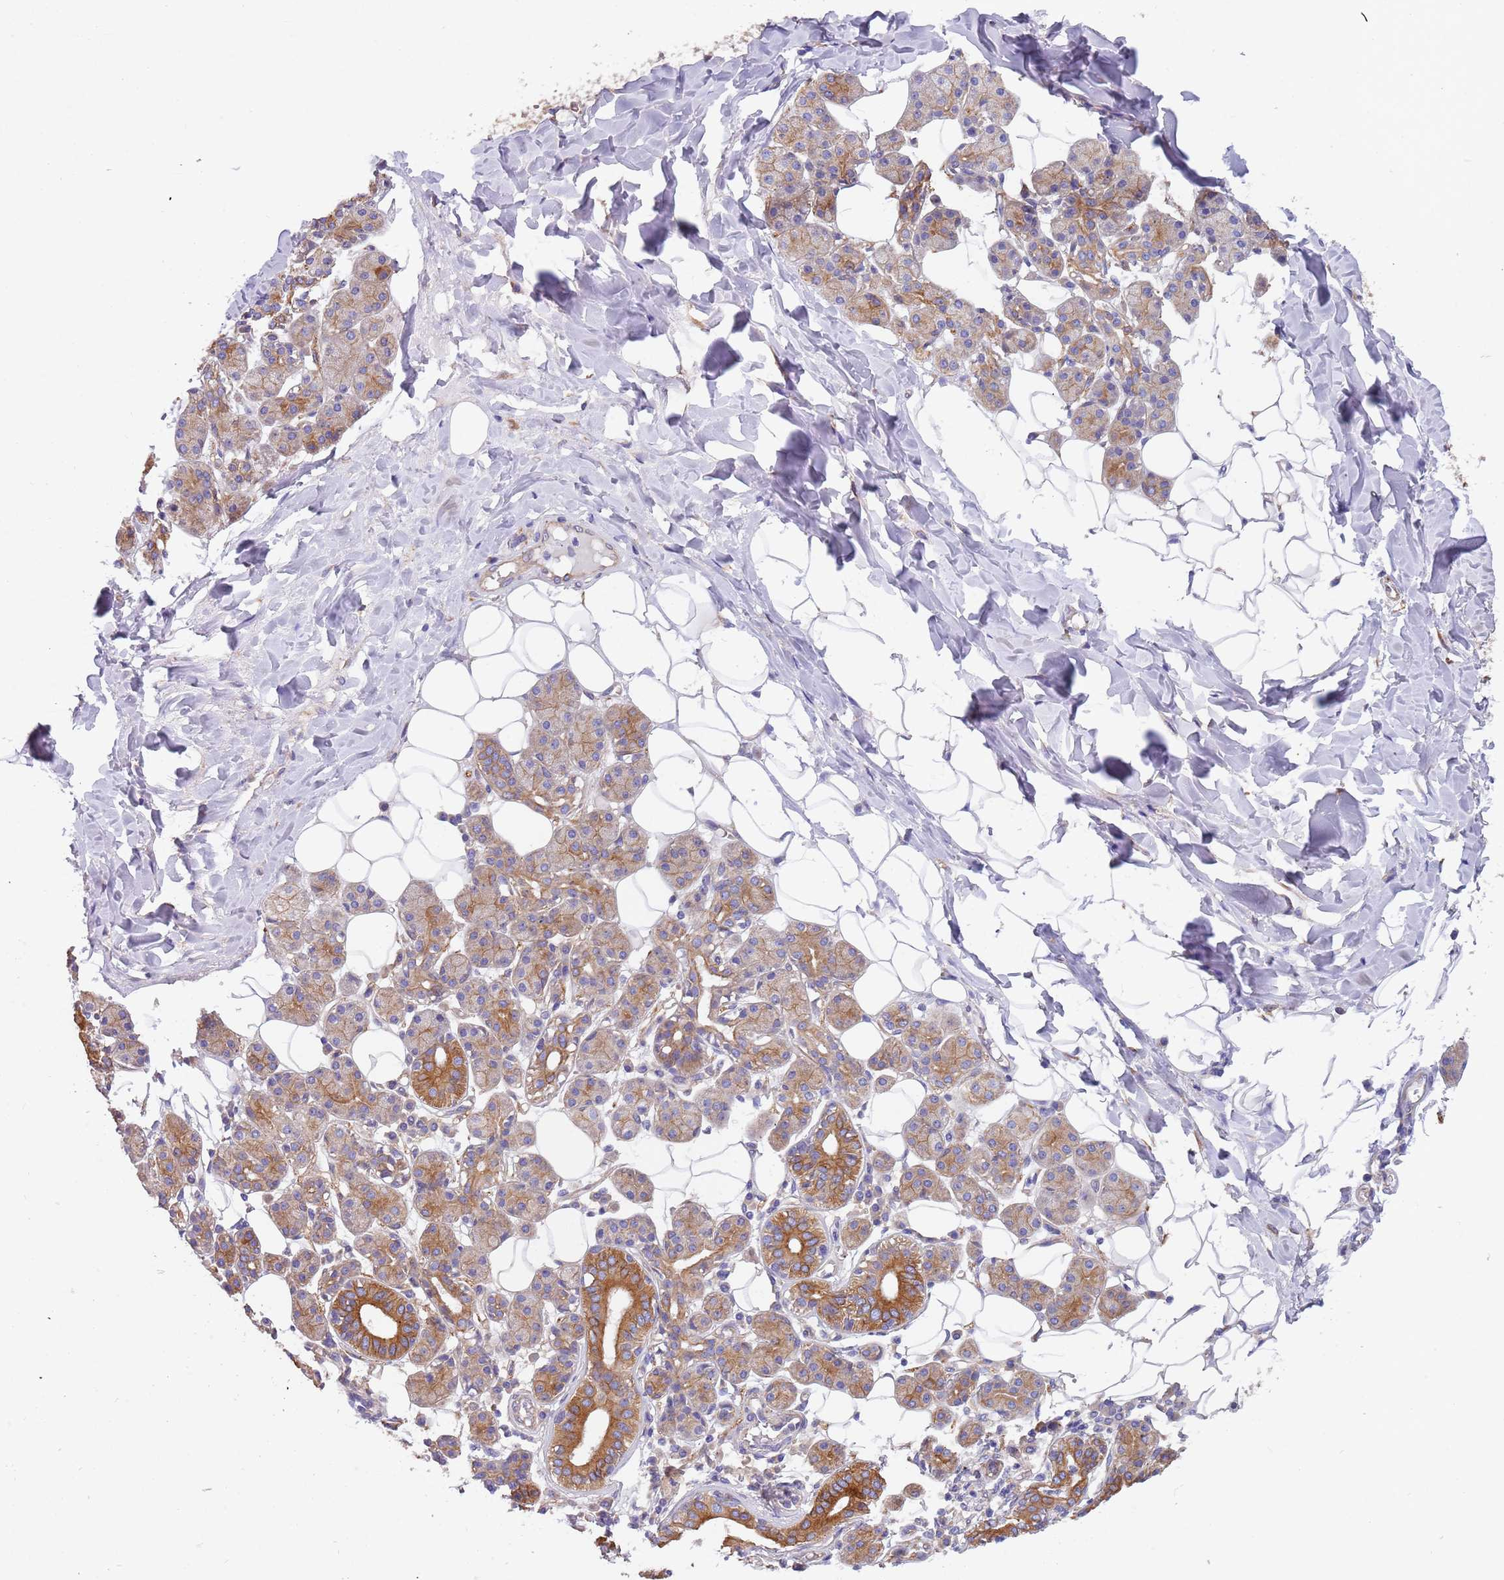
{"staining": {"intensity": "moderate", "quantity": "25%-75%", "location": "cytoplasmic/membranous"}, "tissue": "salivary gland", "cell_type": "Glandular cells", "image_type": "normal", "snomed": [{"axis": "morphology", "description": "Normal tissue, NOS"}, {"axis": "topography", "description": "Salivary gland"}], "caption": "Immunohistochemistry histopathology image of unremarkable human salivary gland stained for a protein (brown), which shows medium levels of moderate cytoplasmic/membranous staining in approximately 25%-75% of glandular cells.", "gene": "LAMB4", "patient": {"sex": "female", "age": 33}}